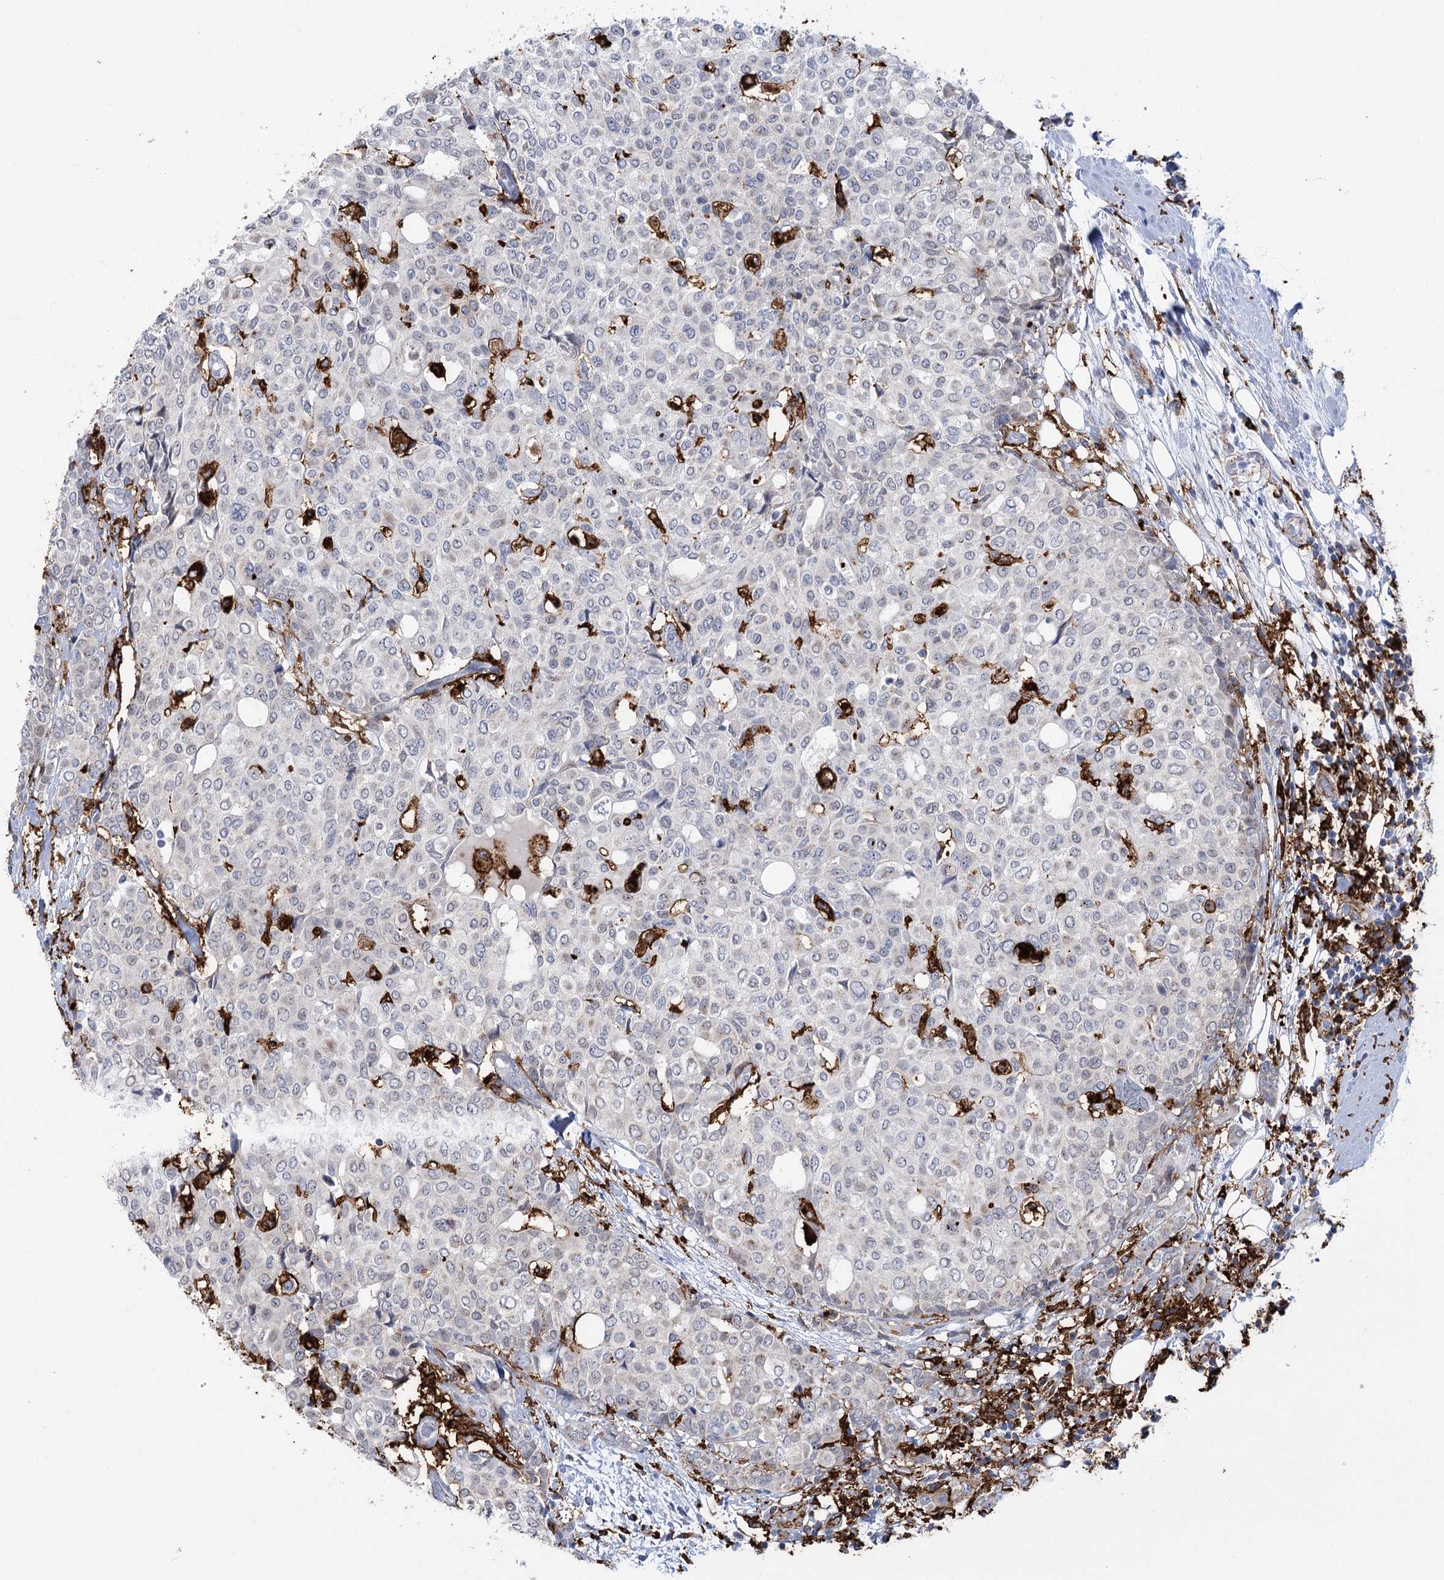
{"staining": {"intensity": "strong", "quantity": "<25%", "location": "cytoplasmic/membranous"}, "tissue": "breast cancer", "cell_type": "Tumor cells", "image_type": "cancer", "snomed": [{"axis": "morphology", "description": "Lobular carcinoma"}, {"axis": "topography", "description": "Breast"}], "caption": "This is a histology image of immunohistochemistry (IHC) staining of lobular carcinoma (breast), which shows strong expression in the cytoplasmic/membranous of tumor cells.", "gene": "PIWIL4", "patient": {"sex": "female", "age": 51}}